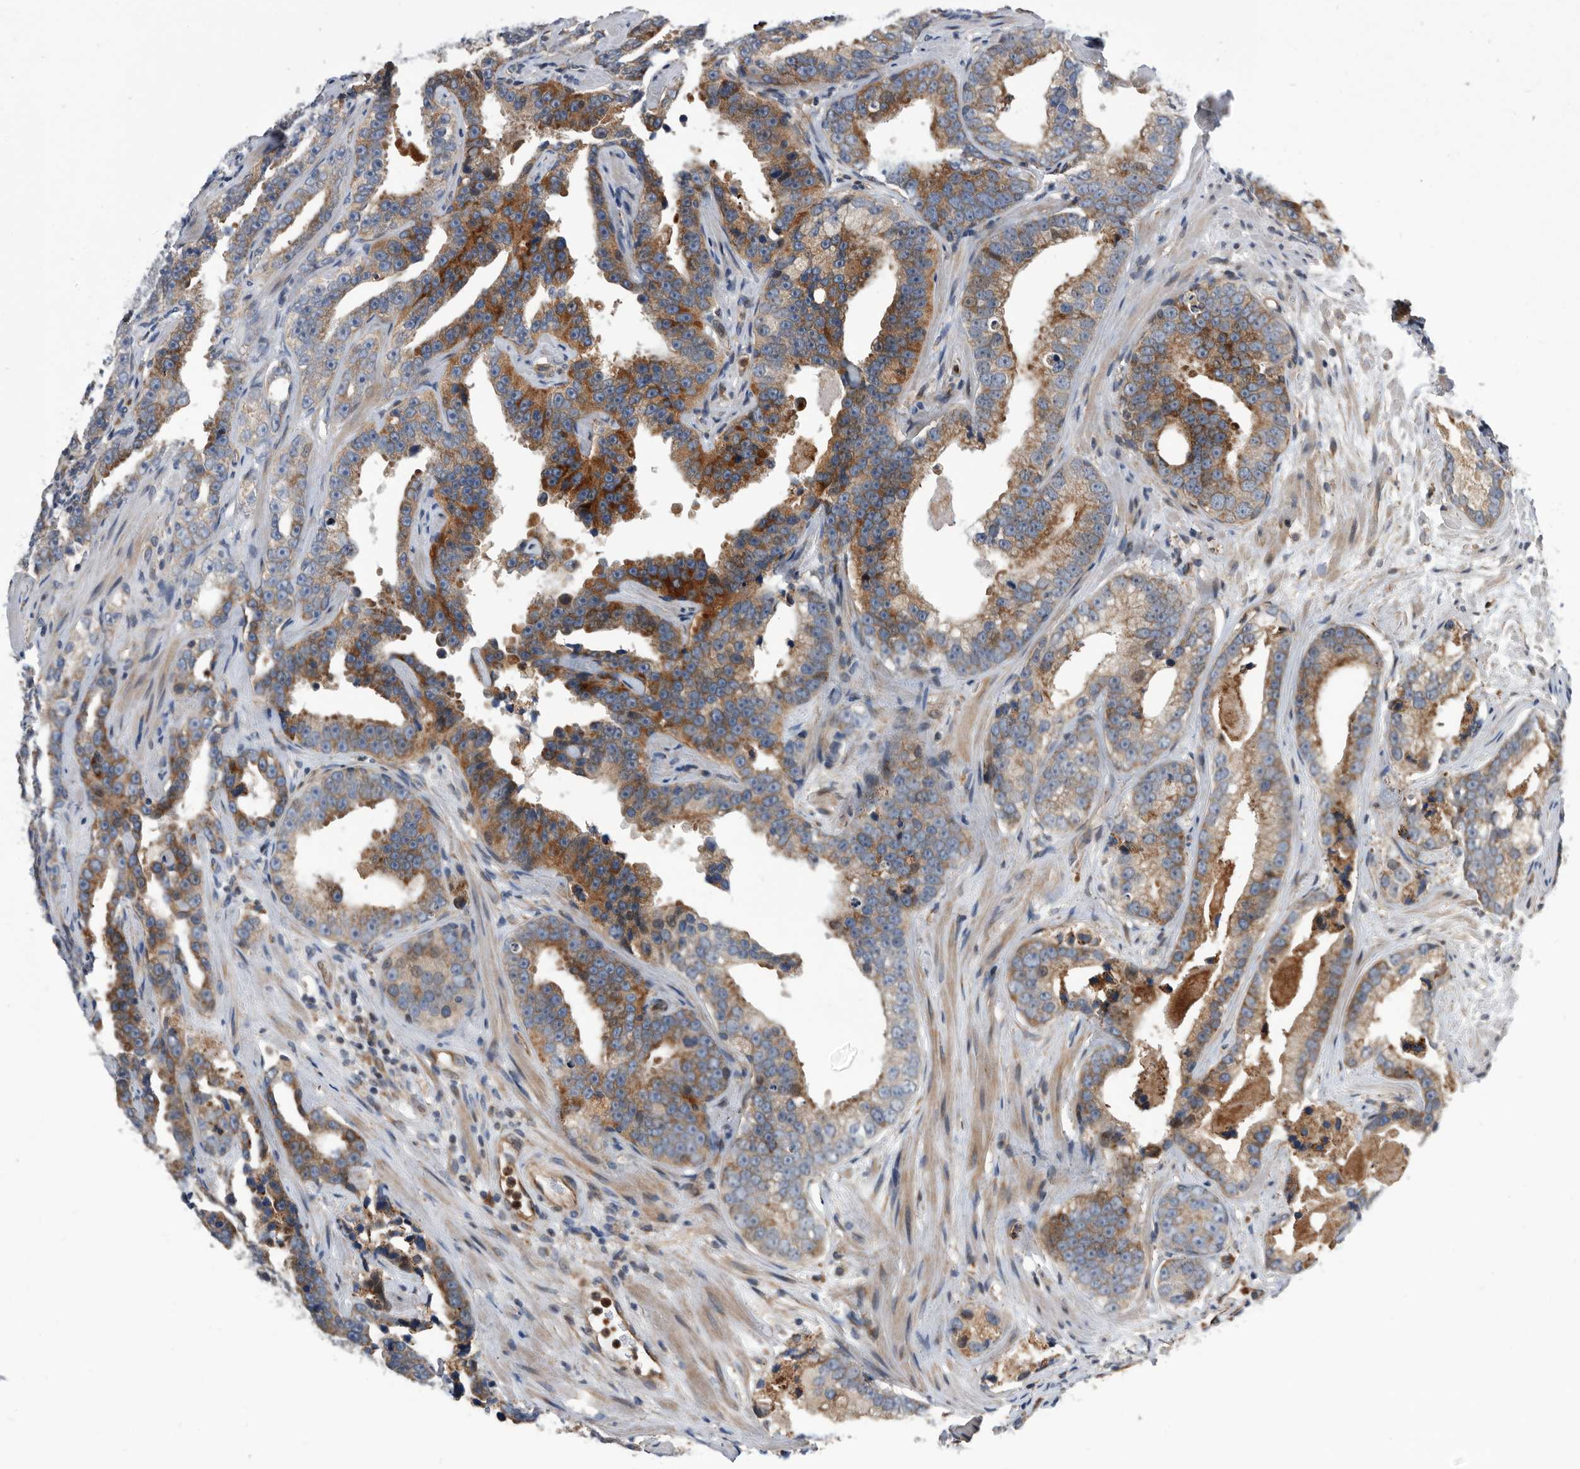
{"staining": {"intensity": "strong", "quantity": "<25%", "location": "cytoplasmic/membranous"}, "tissue": "prostate cancer", "cell_type": "Tumor cells", "image_type": "cancer", "snomed": [{"axis": "morphology", "description": "Adenocarcinoma, High grade"}, {"axis": "topography", "description": "Prostate"}], "caption": "Adenocarcinoma (high-grade) (prostate) was stained to show a protein in brown. There is medium levels of strong cytoplasmic/membranous positivity in about <25% of tumor cells.", "gene": "SERINC2", "patient": {"sex": "male", "age": 62}}